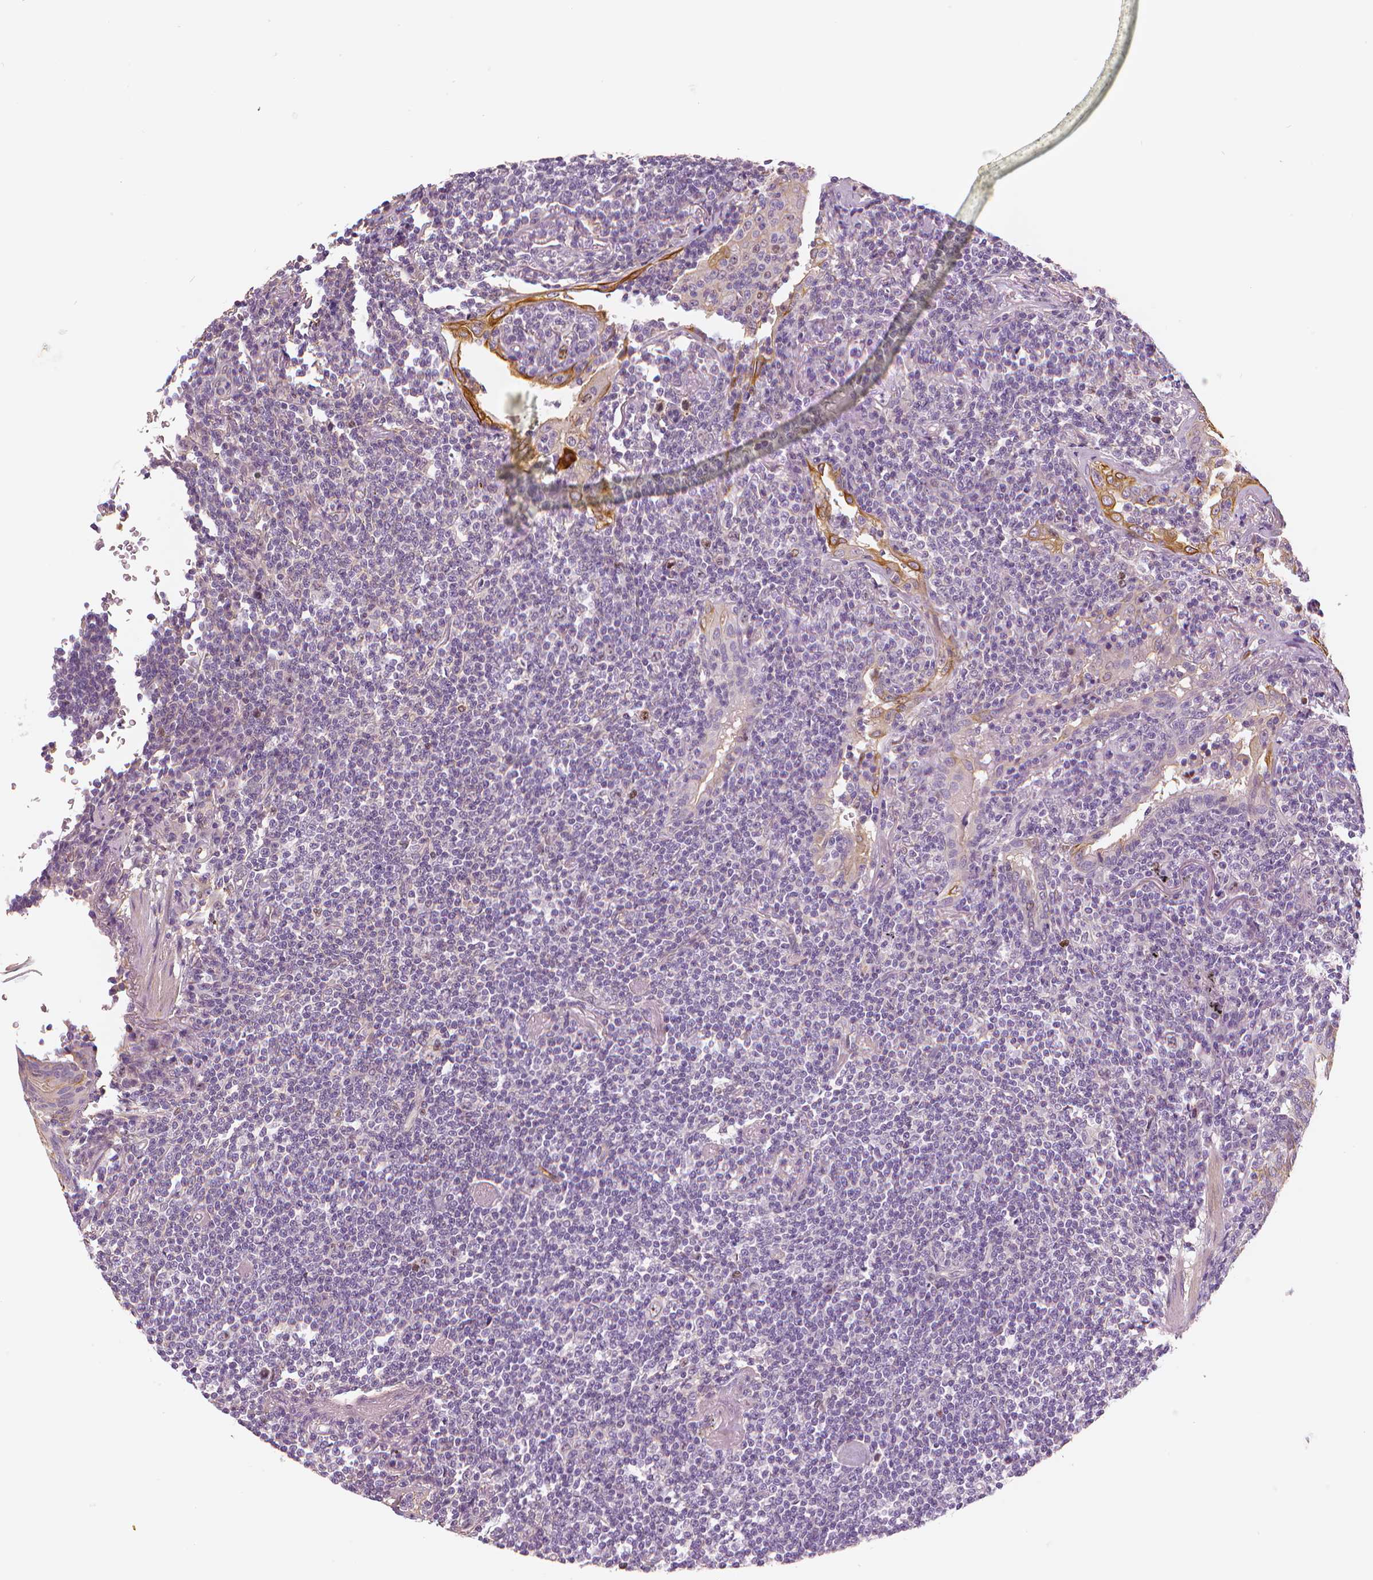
{"staining": {"intensity": "negative", "quantity": "none", "location": "none"}, "tissue": "lymphoma", "cell_type": "Tumor cells", "image_type": "cancer", "snomed": [{"axis": "morphology", "description": "Malignant lymphoma, non-Hodgkin's type, Low grade"}, {"axis": "topography", "description": "Lung"}], "caption": "Micrograph shows no significant protein positivity in tumor cells of malignant lymphoma, non-Hodgkin's type (low-grade). (IHC, brightfield microscopy, high magnification).", "gene": "MKI67", "patient": {"sex": "female", "age": 71}}